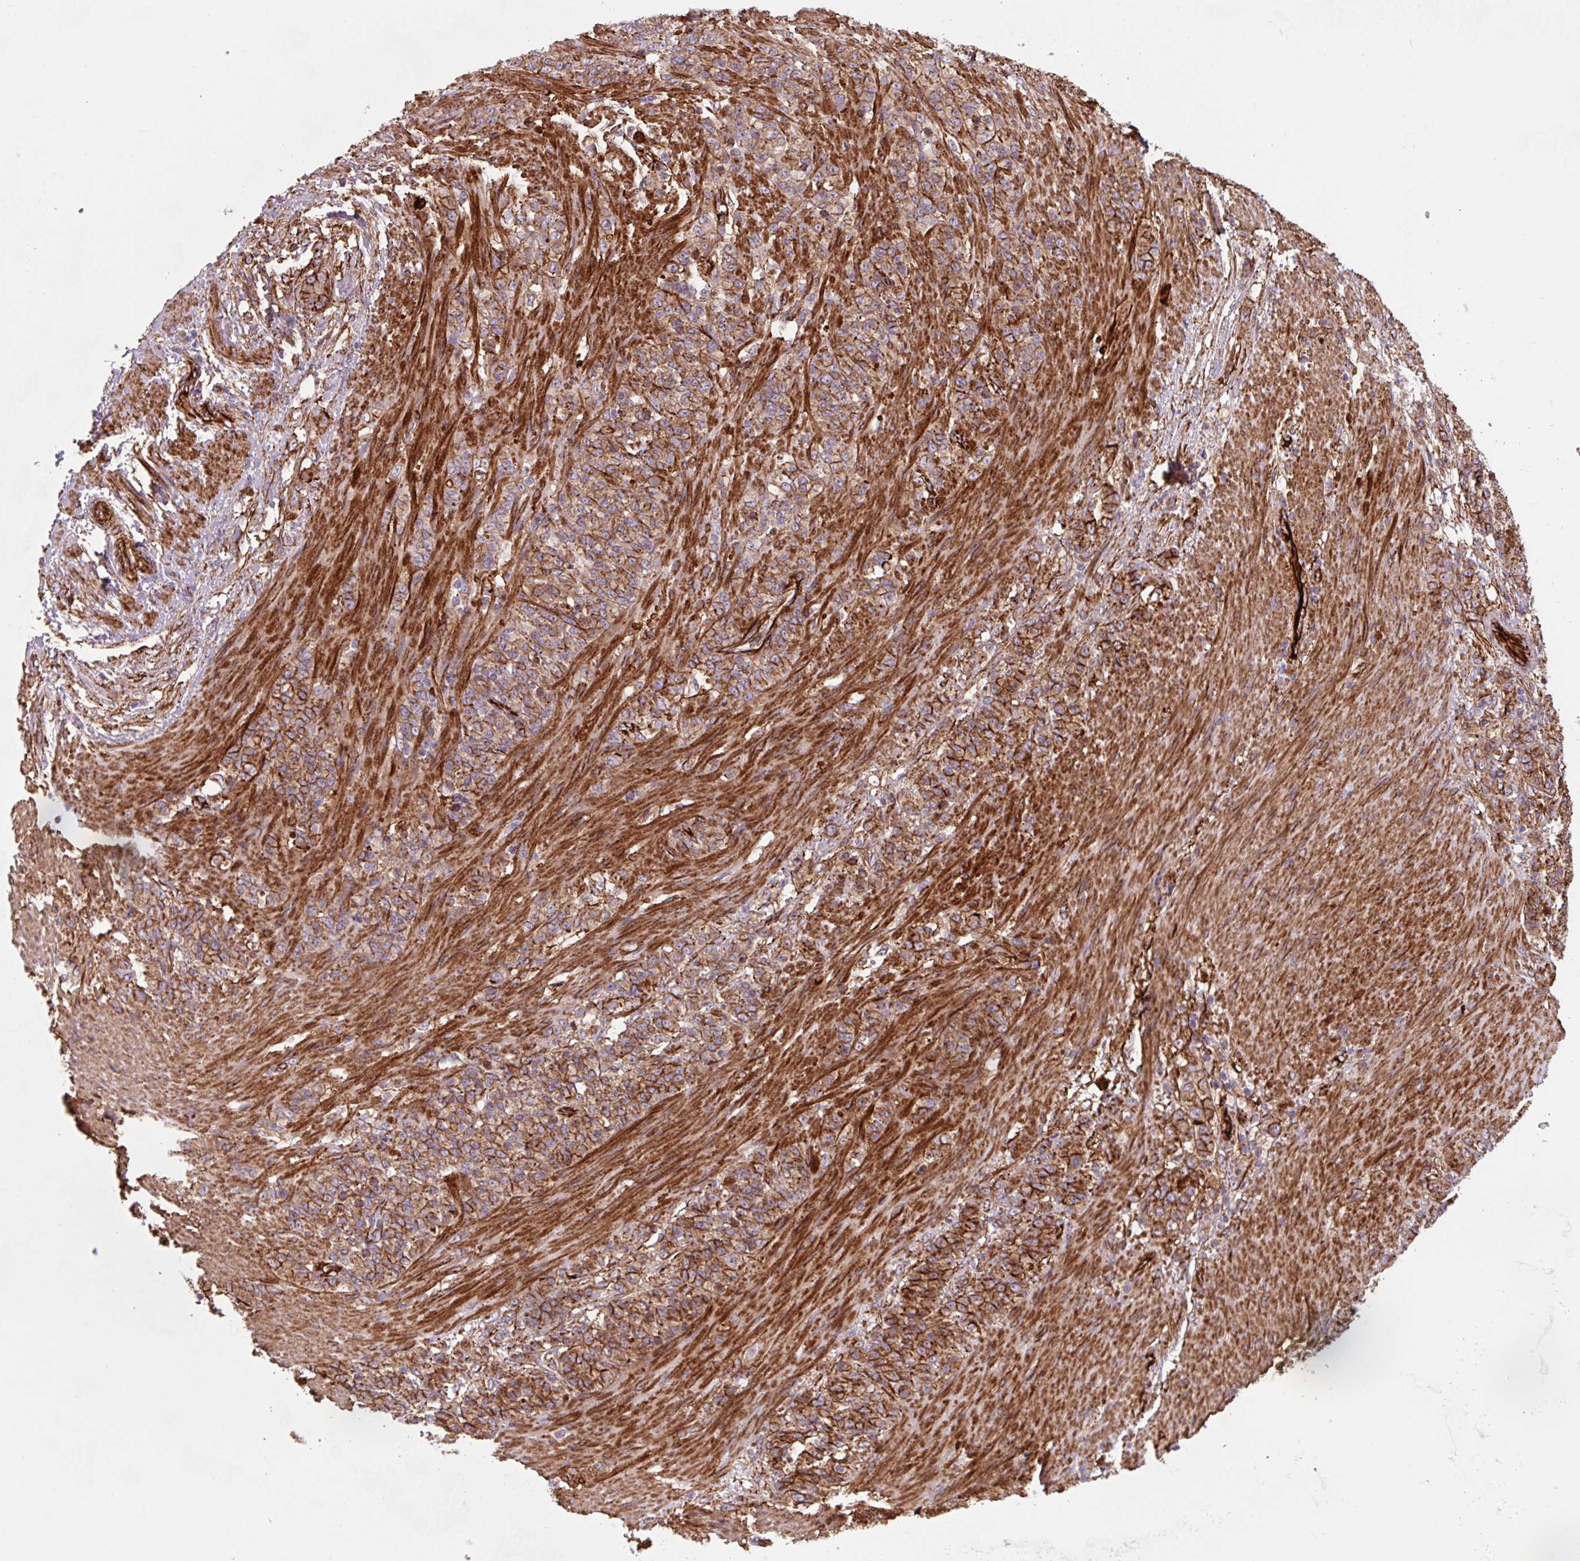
{"staining": {"intensity": "moderate", "quantity": ">75%", "location": "cytoplasmic/membranous"}, "tissue": "stomach cancer", "cell_type": "Tumor cells", "image_type": "cancer", "snomed": [{"axis": "morphology", "description": "Adenocarcinoma, NOS"}, {"axis": "topography", "description": "Stomach"}], "caption": "A photomicrograph of human stomach adenocarcinoma stained for a protein shows moderate cytoplasmic/membranous brown staining in tumor cells.", "gene": "DHFR2", "patient": {"sex": "female", "age": 79}}